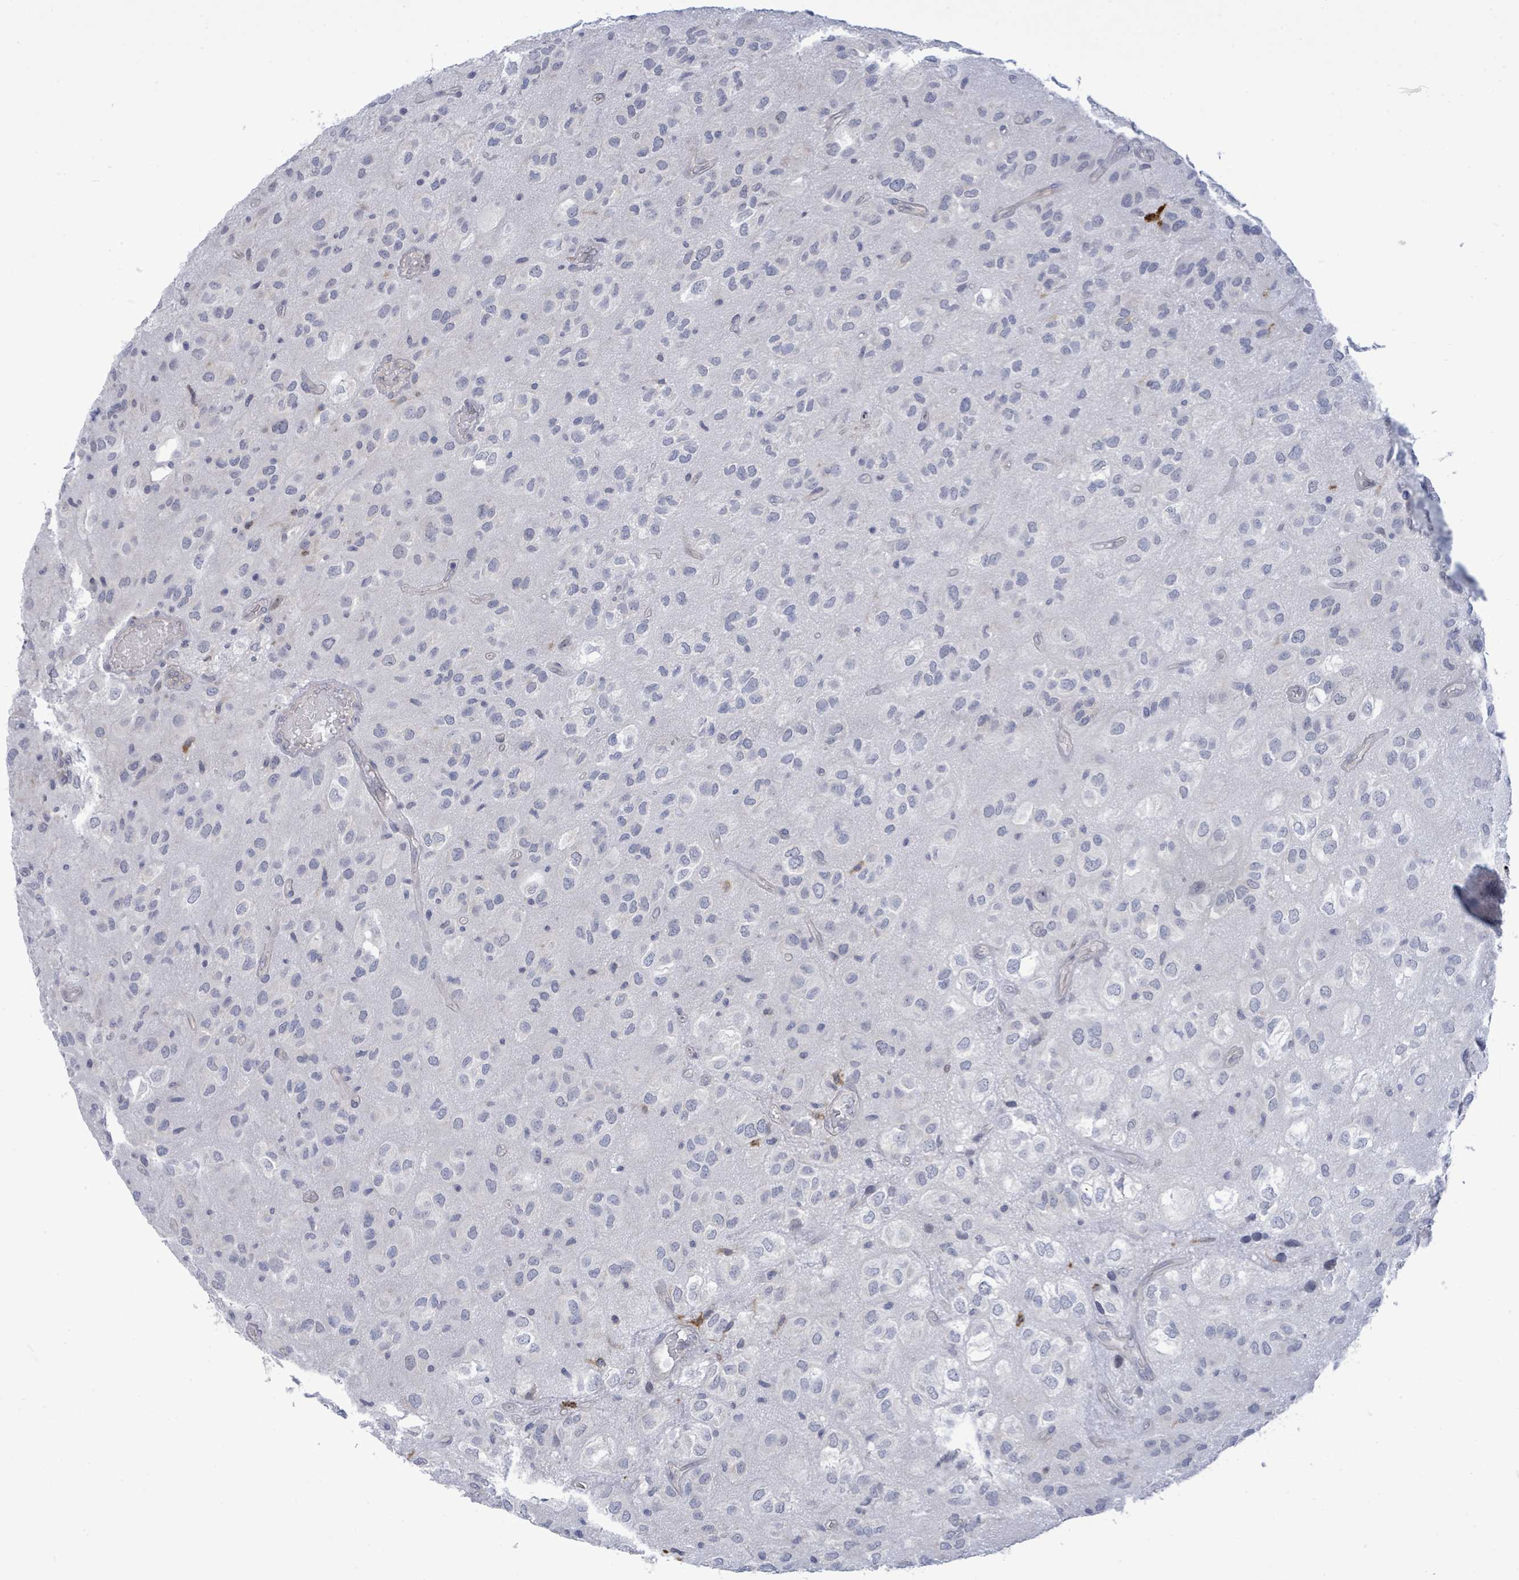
{"staining": {"intensity": "negative", "quantity": "none", "location": "none"}, "tissue": "glioma", "cell_type": "Tumor cells", "image_type": "cancer", "snomed": [{"axis": "morphology", "description": "Glioma, malignant, Low grade"}, {"axis": "topography", "description": "Brain"}], "caption": "An immunohistochemistry micrograph of glioma is shown. There is no staining in tumor cells of glioma. Brightfield microscopy of immunohistochemistry (IHC) stained with DAB (brown) and hematoxylin (blue), captured at high magnification.", "gene": "CT45A5", "patient": {"sex": "male", "age": 66}}